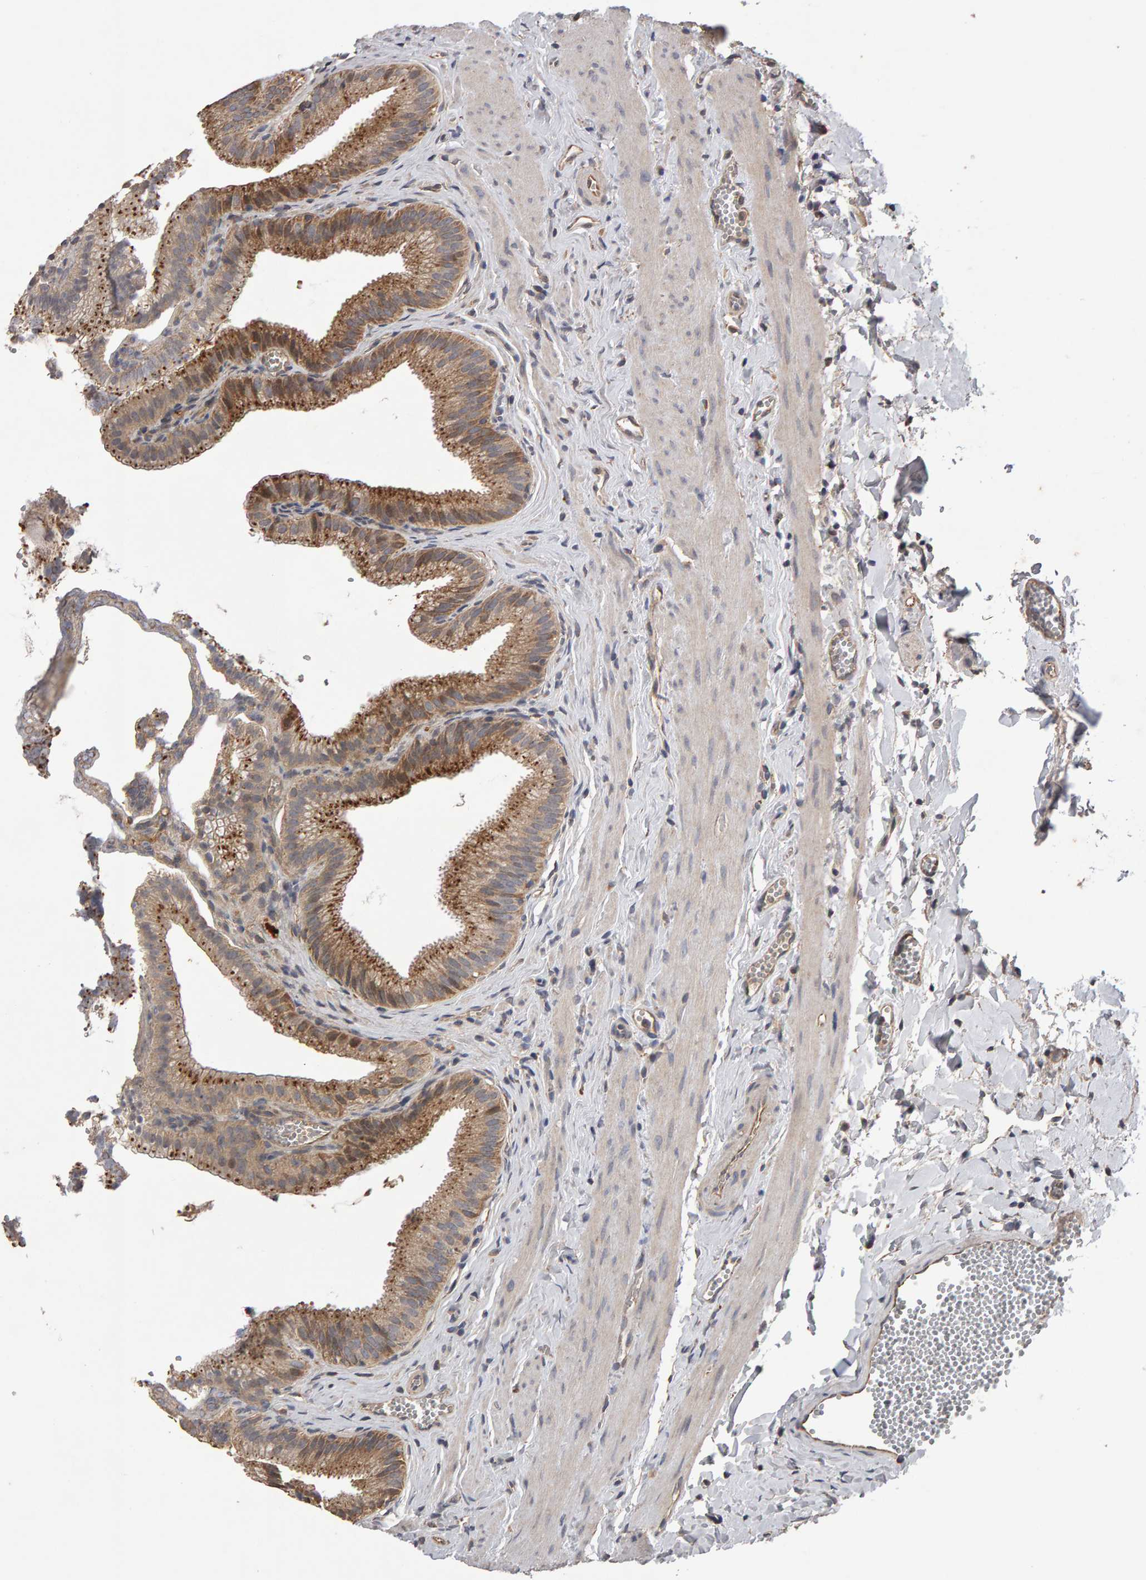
{"staining": {"intensity": "moderate", "quantity": ">75%", "location": "cytoplasmic/membranous"}, "tissue": "gallbladder", "cell_type": "Glandular cells", "image_type": "normal", "snomed": [{"axis": "morphology", "description": "Normal tissue, NOS"}, {"axis": "topography", "description": "Gallbladder"}], "caption": "Brown immunohistochemical staining in unremarkable gallbladder demonstrates moderate cytoplasmic/membranous positivity in approximately >75% of glandular cells. The protein of interest is stained brown, and the nuclei are stained in blue (DAB IHC with brightfield microscopy, high magnification).", "gene": "COASY", "patient": {"sex": "male", "age": 38}}